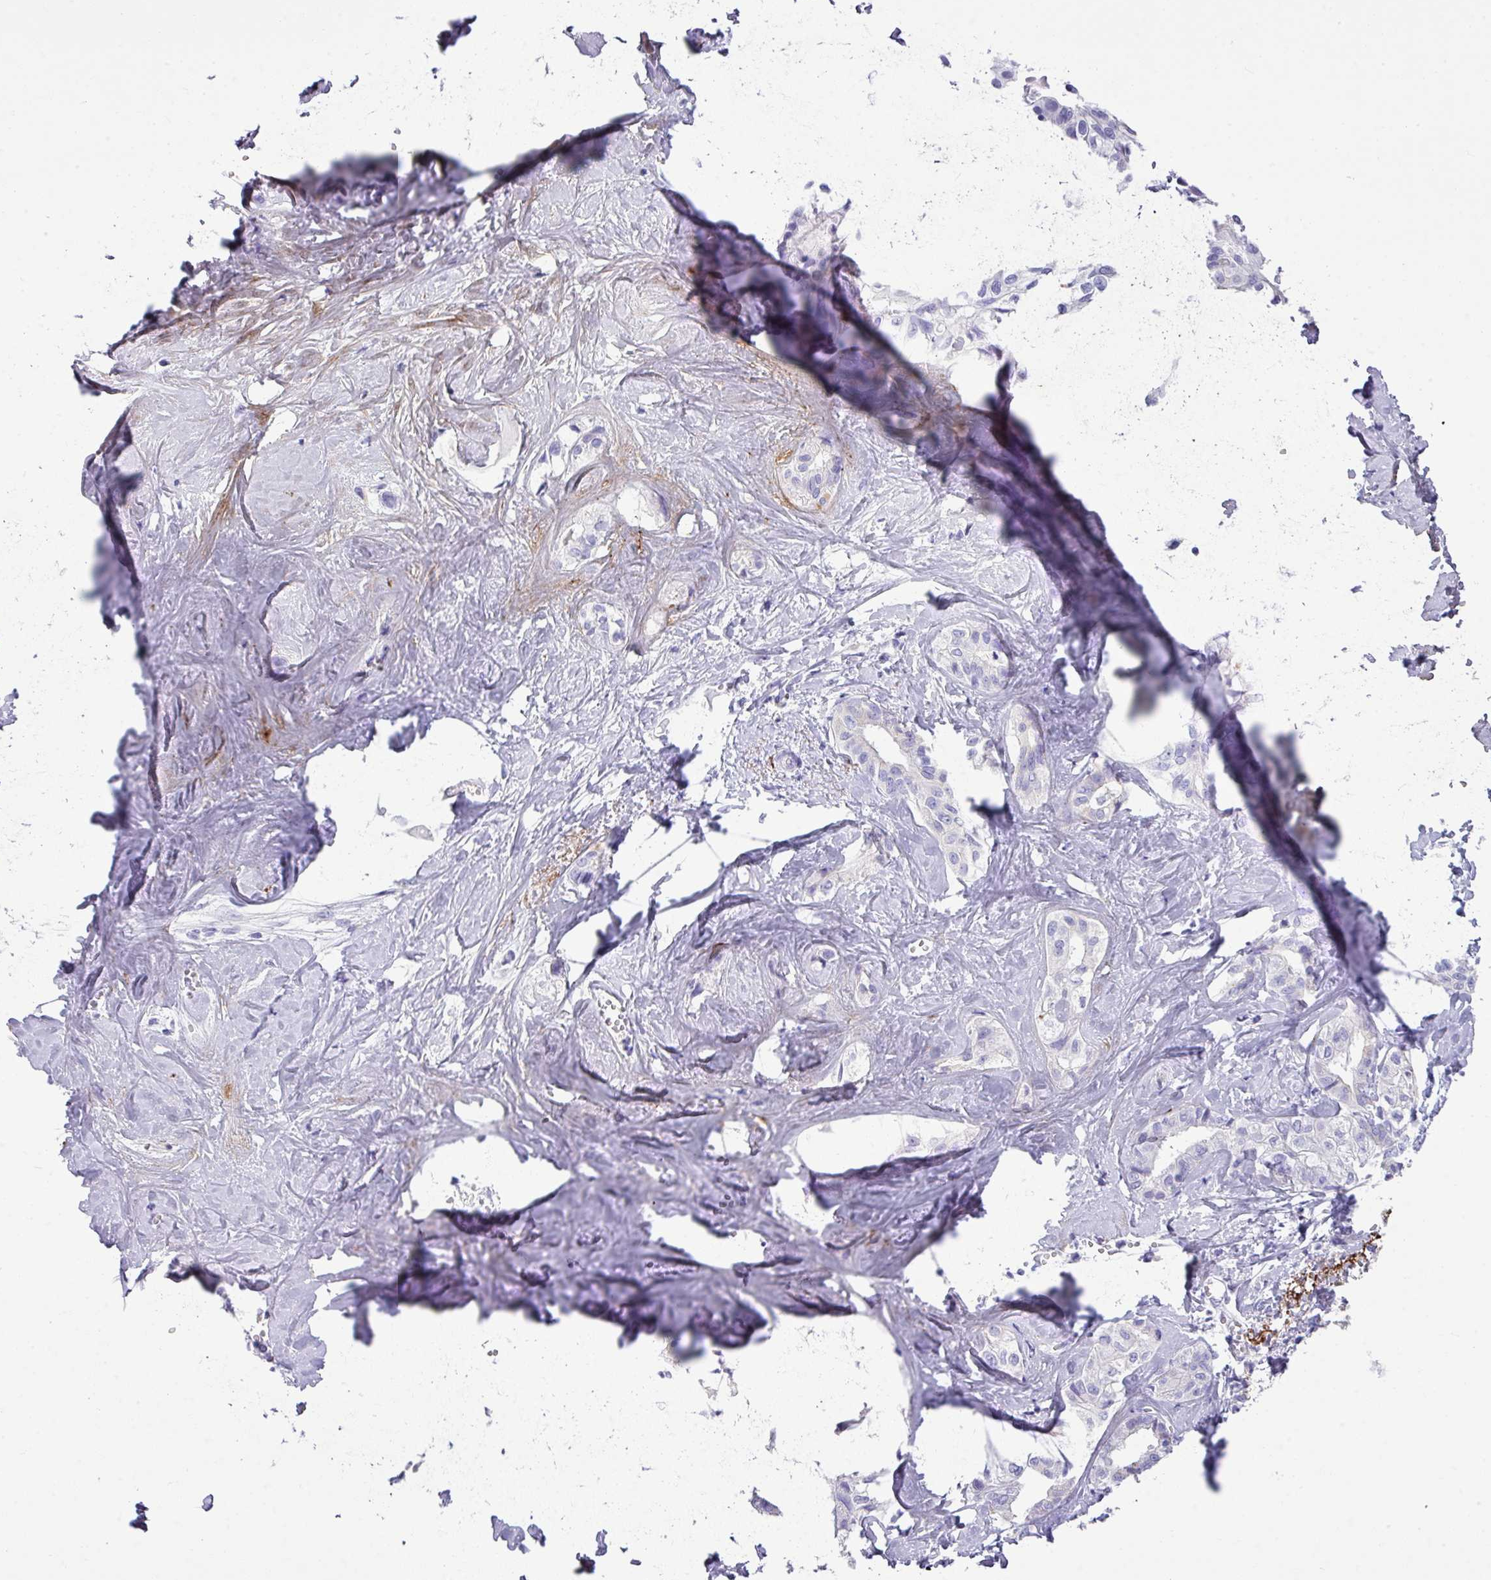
{"staining": {"intensity": "negative", "quantity": "none", "location": "none"}, "tissue": "liver cancer", "cell_type": "Tumor cells", "image_type": "cancer", "snomed": [{"axis": "morphology", "description": "Cholangiocarcinoma"}, {"axis": "topography", "description": "Liver"}], "caption": "DAB (3,3'-diaminobenzidine) immunohistochemical staining of liver cancer displays no significant expression in tumor cells.", "gene": "ZNF568", "patient": {"sex": "female", "age": 77}}